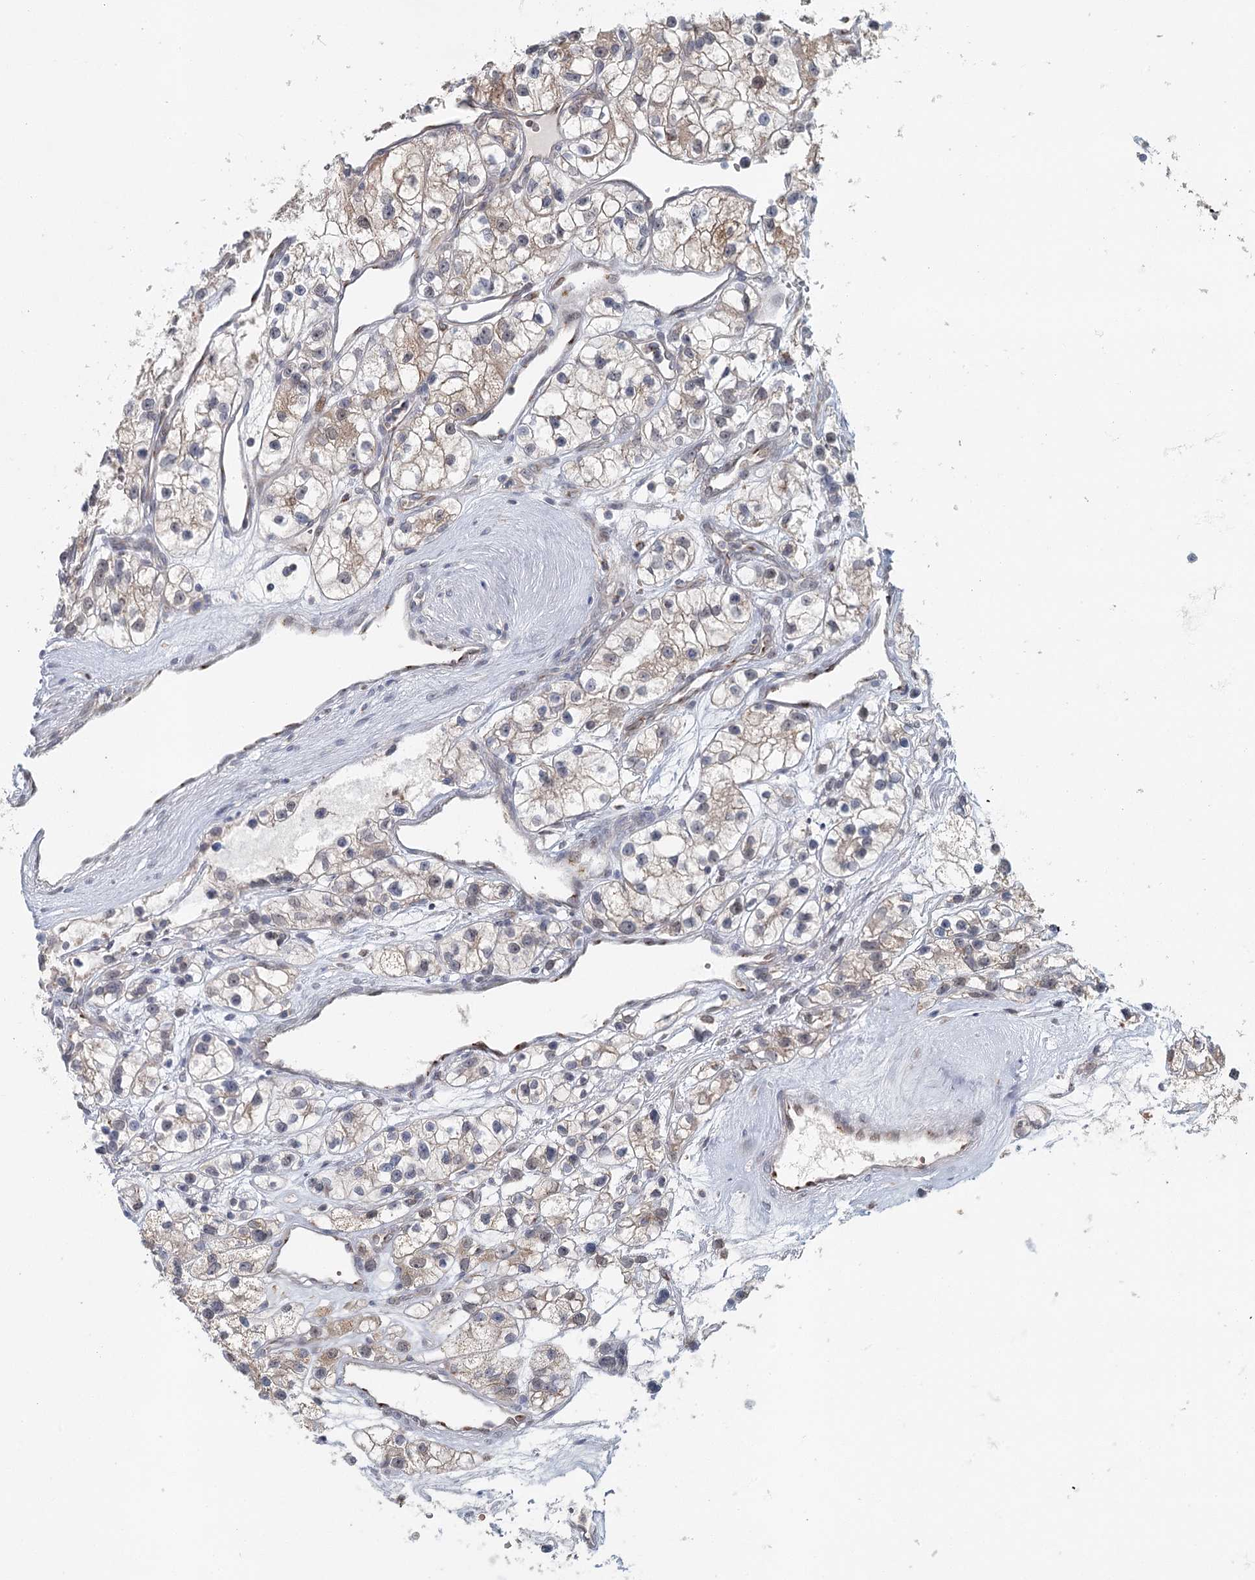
{"staining": {"intensity": "weak", "quantity": "<25%", "location": "cytoplasmic/membranous"}, "tissue": "renal cancer", "cell_type": "Tumor cells", "image_type": "cancer", "snomed": [{"axis": "morphology", "description": "Adenocarcinoma, NOS"}, {"axis": "topography", "description": "Kidney"}], "caption": "A high-resolution micrograph shows immunohistochemistry staining of renal cancer, which demonstrates no significant staining in tumor cells.", "gene": "ADK", "patient": {"sex": "female", "age": 57}}